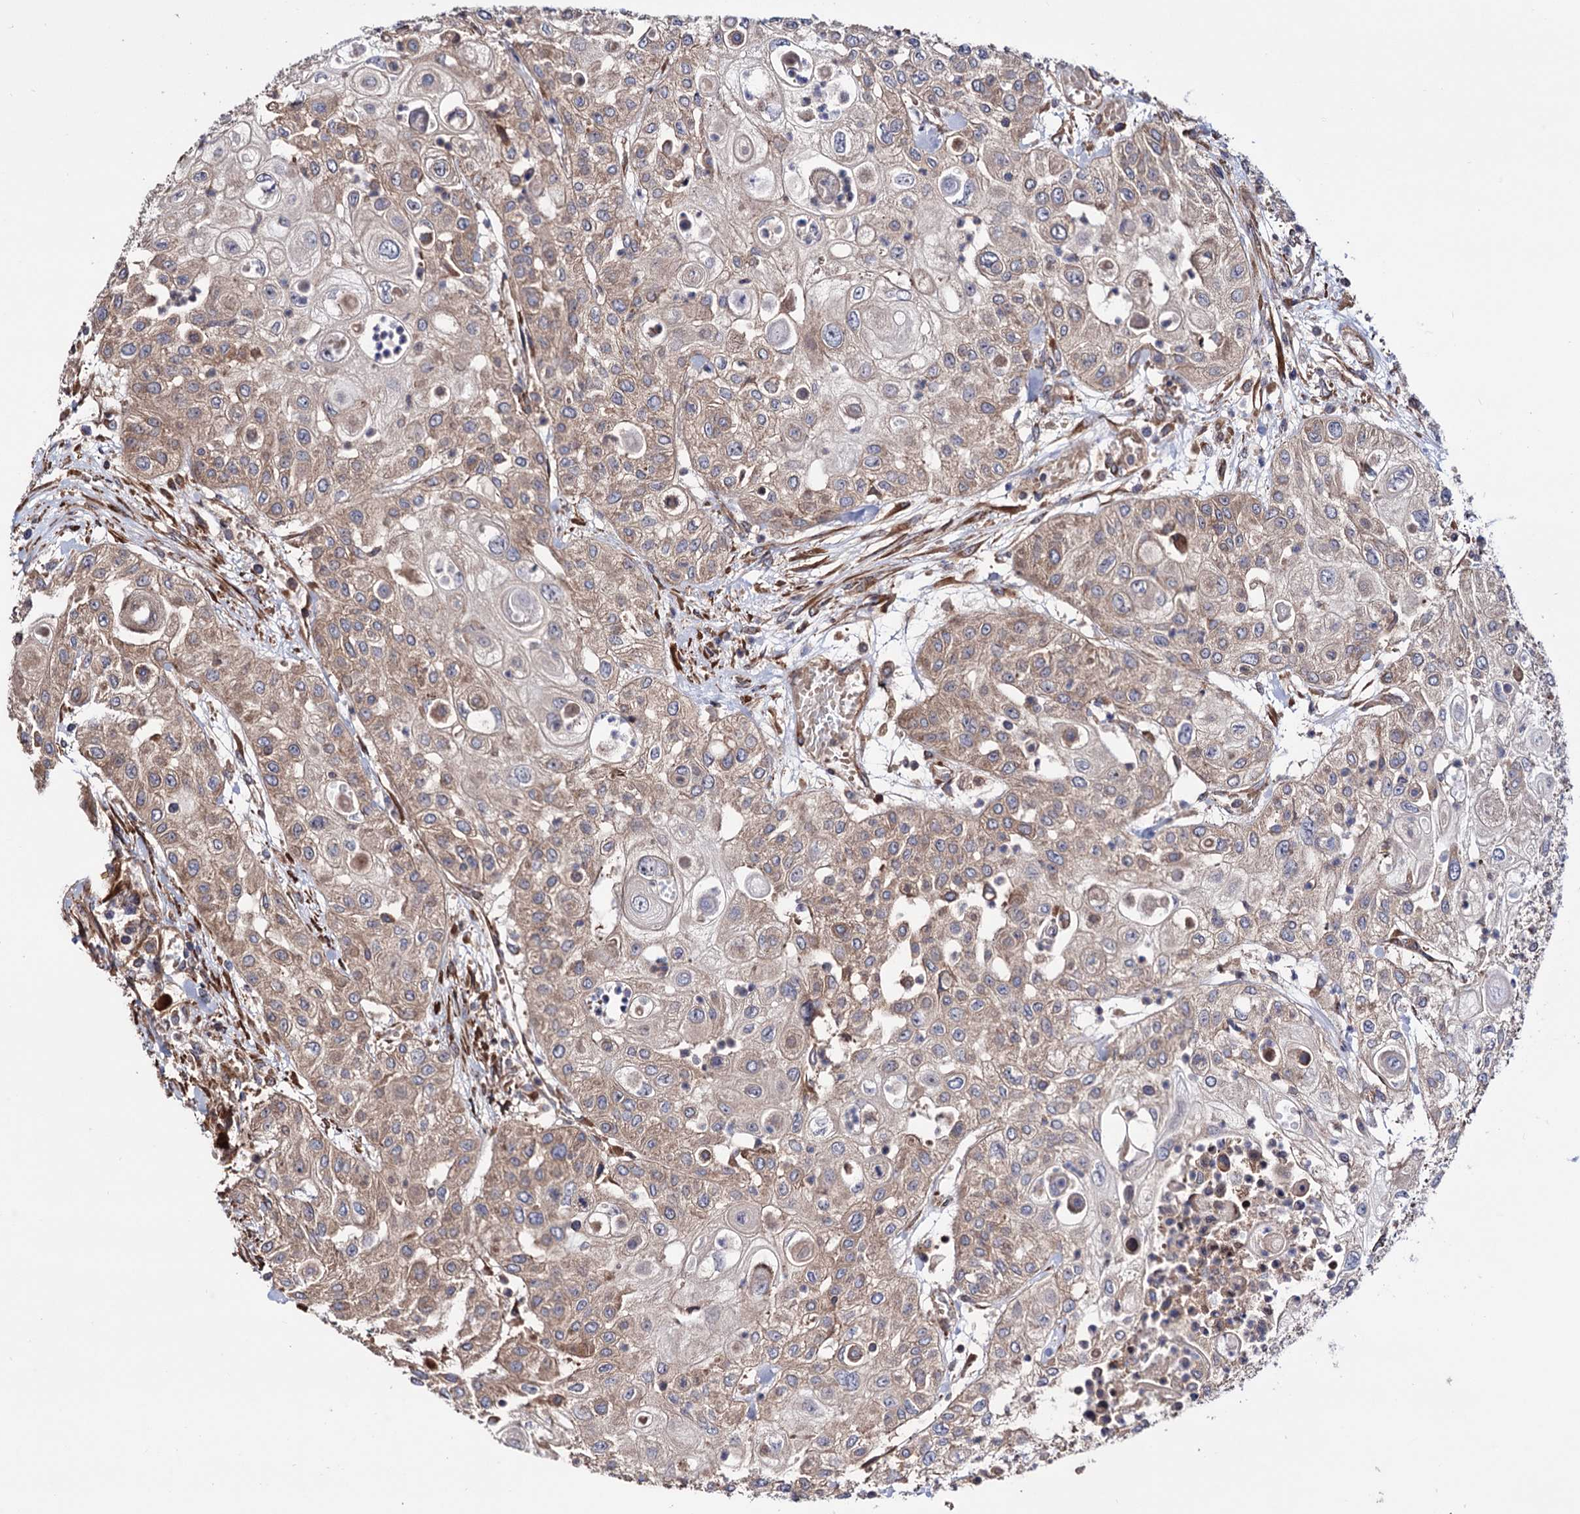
{"staining": {"intensity": "weak", "quantity": ">75%", "location": "cytoplasmic/membranous"}, "tissue": "urothelial cancer", "cell_type": "Tumor cells", "image_type": "cancer", "snomed": [{"axis": "morphology", "description": "Urothelial carcinoma, High grade"}, {"axis": "topography", "description": "Urinary bladder"}], "caption": "This micrograph demonstrates immunohistochemistry staining of high-grade urothelial carcinoma, with low weak cytoplasmic/membranous expression in about >75% of tumor cells.", "gene": "FERMT2", "patient": {"sex": "female", "age": 79}}